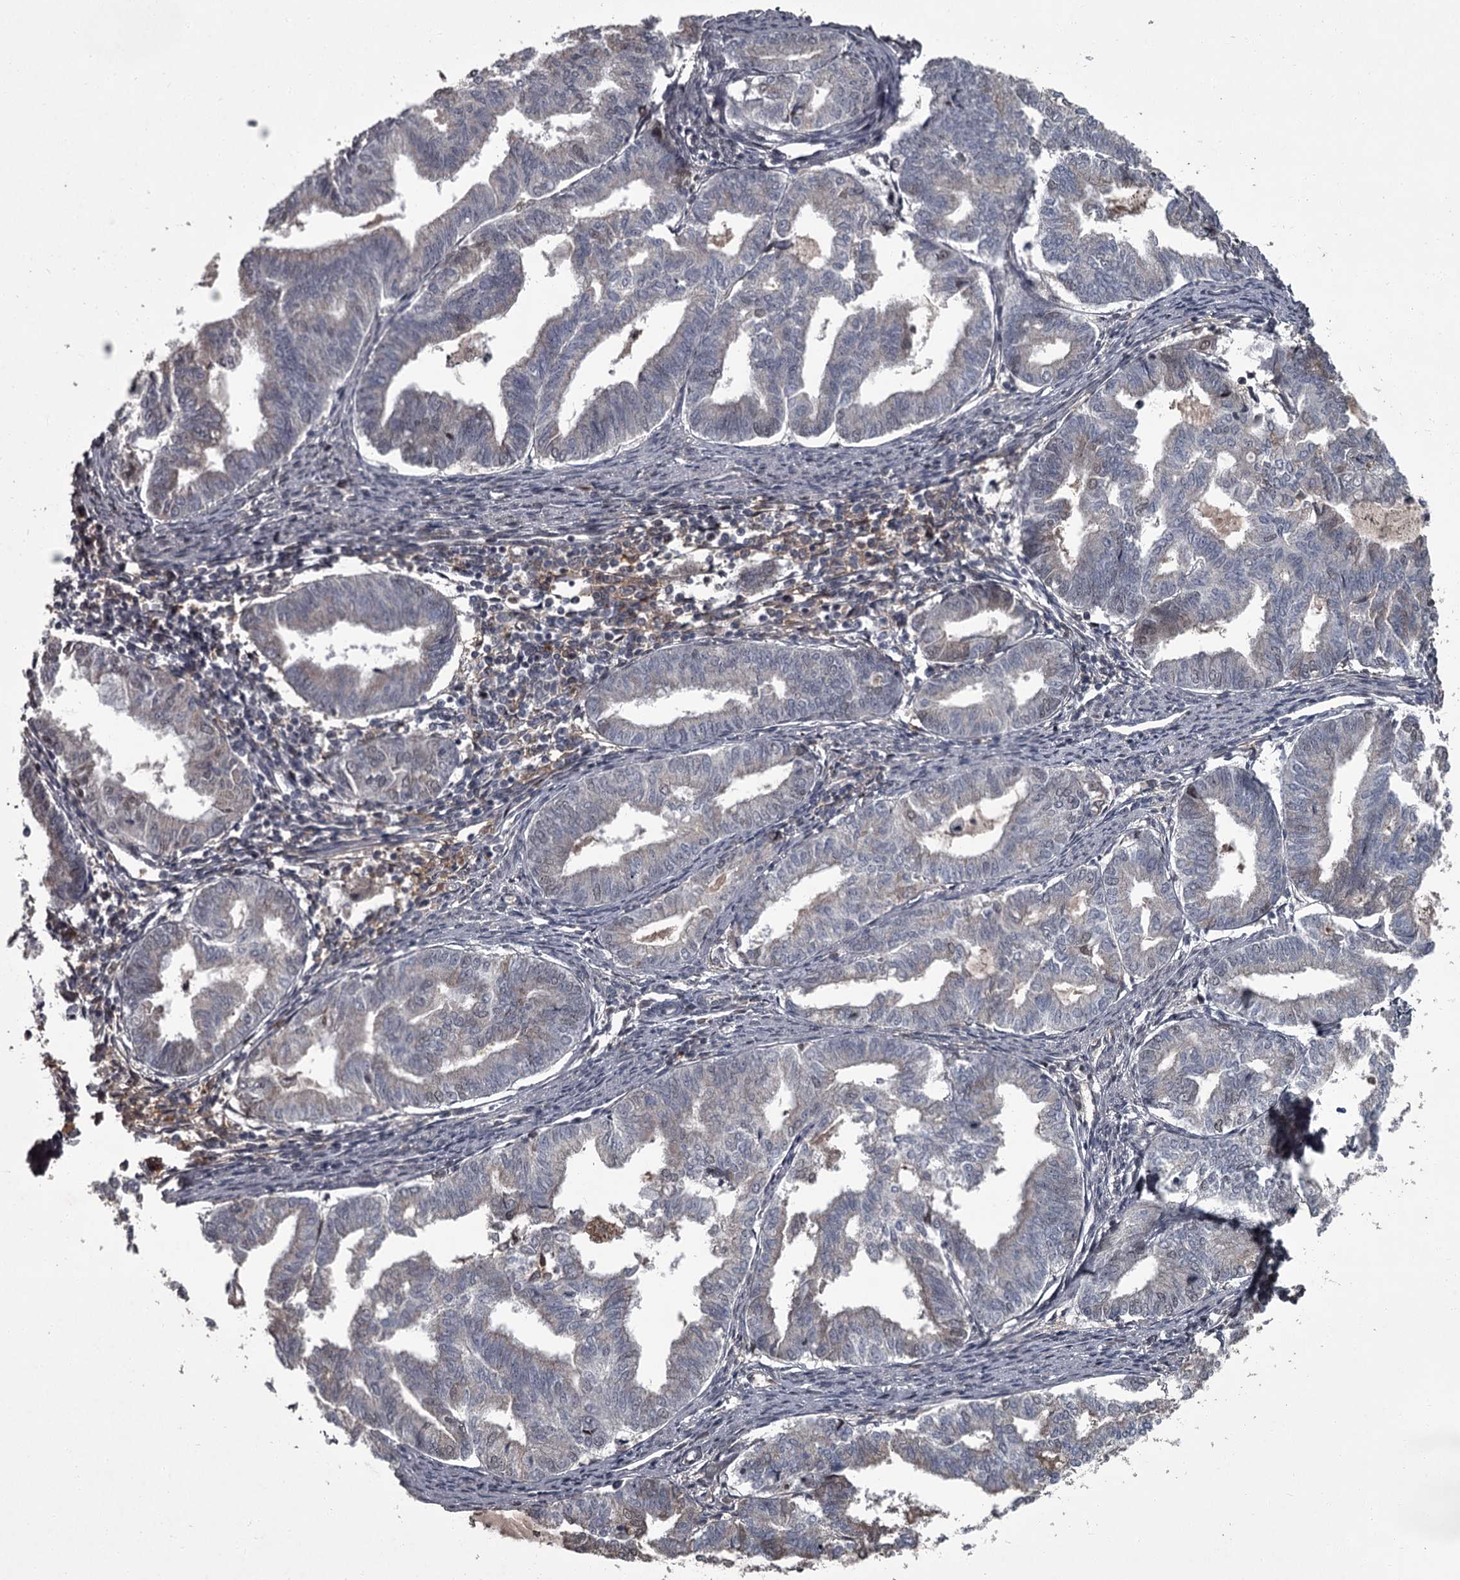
{"staining": {"intensity": "weak", "quantity": "<25%", "location": "nuclear"}, "tissue": "endometrial cancer", "cell_type": "Tumor cells", "image_type": "cancer", "snomed": [{"axis": "morphology", "description": "Adenocarcinoma, NOS"}, {"axis": "topography", "description": "Endometrium"}], "caption": "Tumor cells show no significant protein staining in endometrial cancer (adenocarcinoma).", "gene": "FLVCR2", "patient": {"sex": "female", "age": 79}}